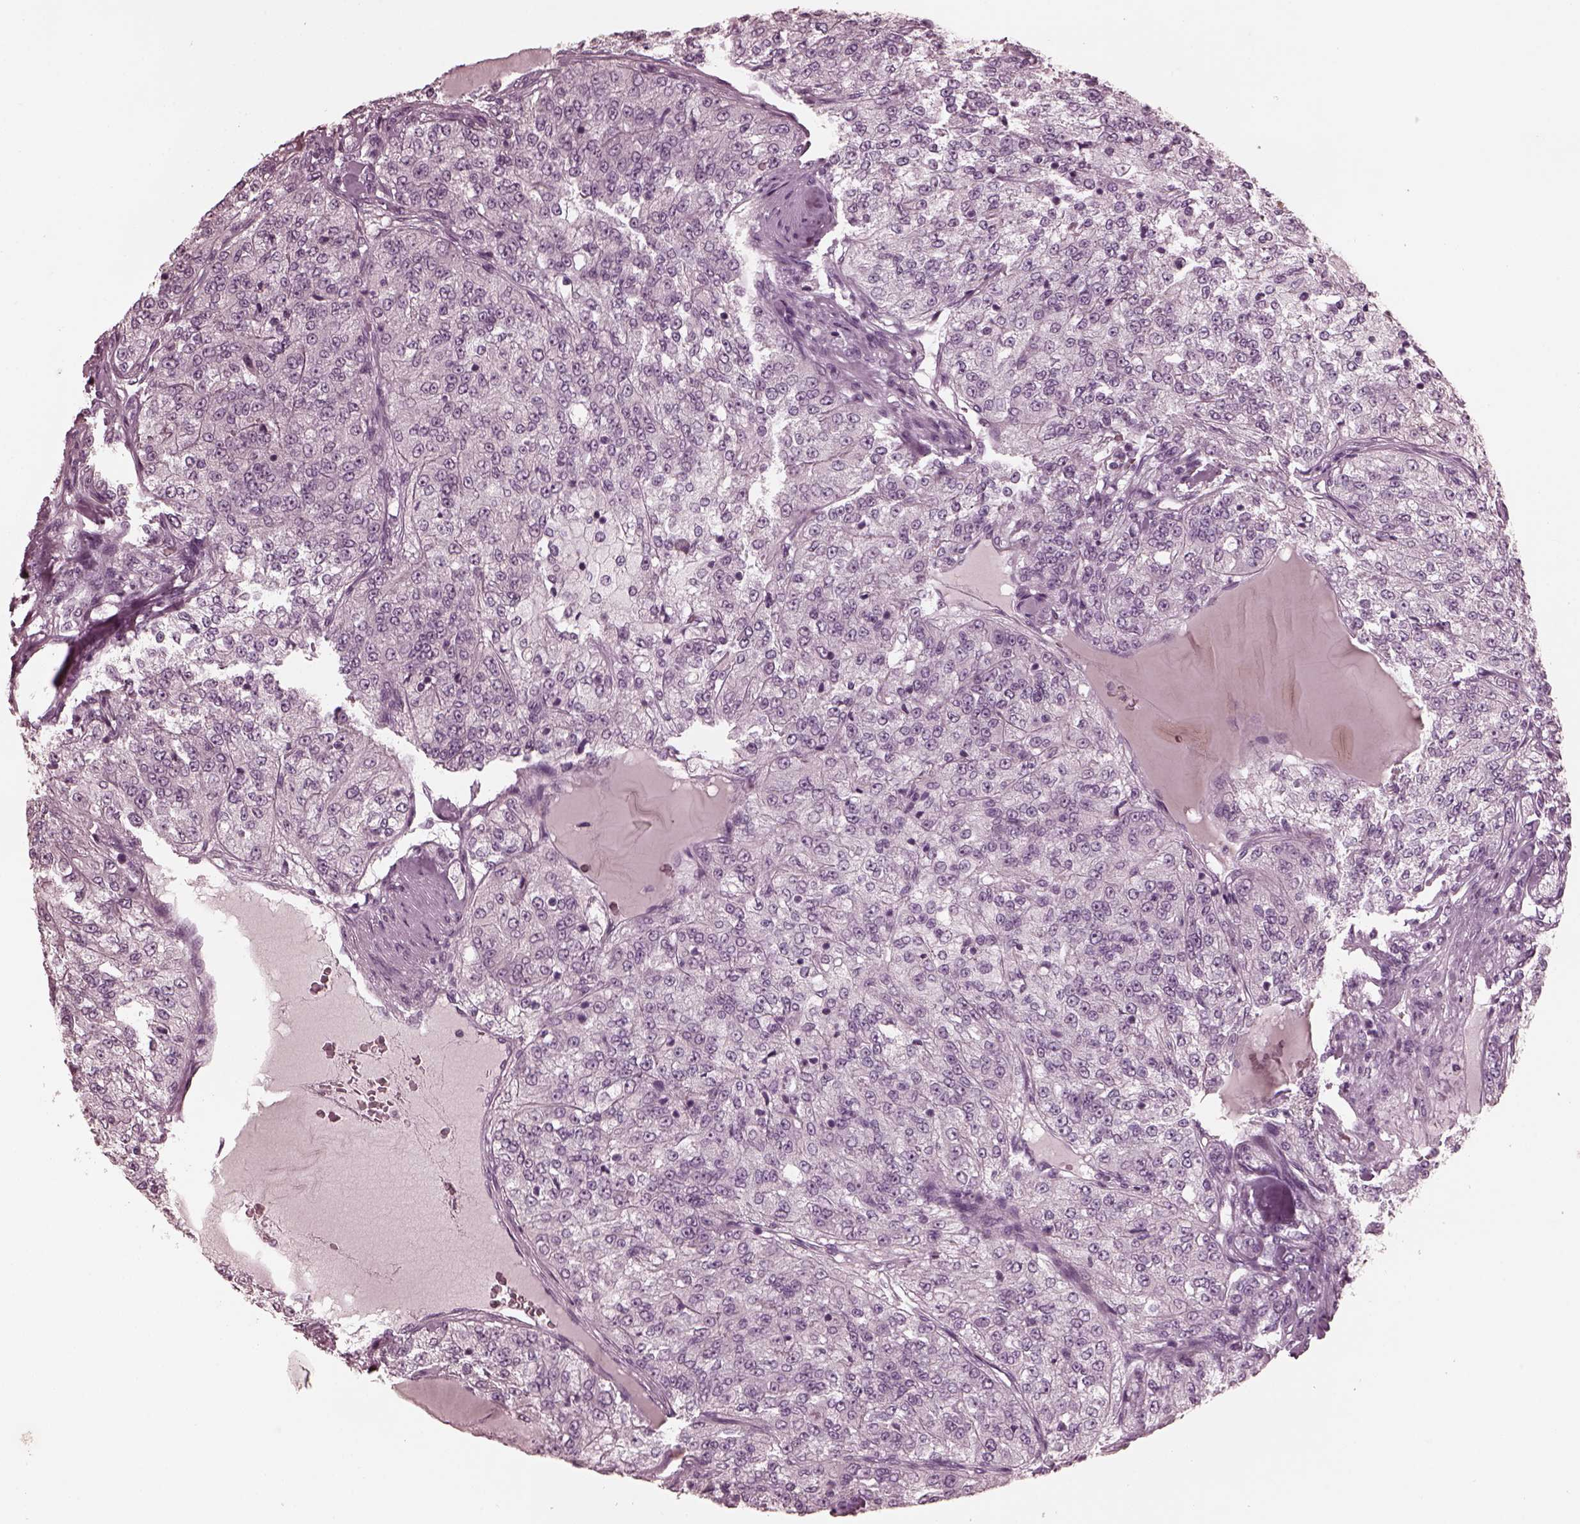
{"staining": {"intensity": "negative", "quantity": "none", "location": "none"}, "tissue": "renal cancer", "cell_type": "Tumor cells", "image_type": "cancer", "snomed": [{"axis": "morphology", "description": "Adenocarcinoma, NOS"}, {"axis": "topography", "description": "Kidney"}], "caption": "A photomicrograph of human renal cancer (adenocarcinoma) is negative for staining in tumor cells. (Stains: DAB immunohistochemistry (IHC) with hematoxylin counter stain, Microscopy: brightfield microscopy at high magnification).", "gene": "CGA", "patient": {"sex": "female", "age": 63}}